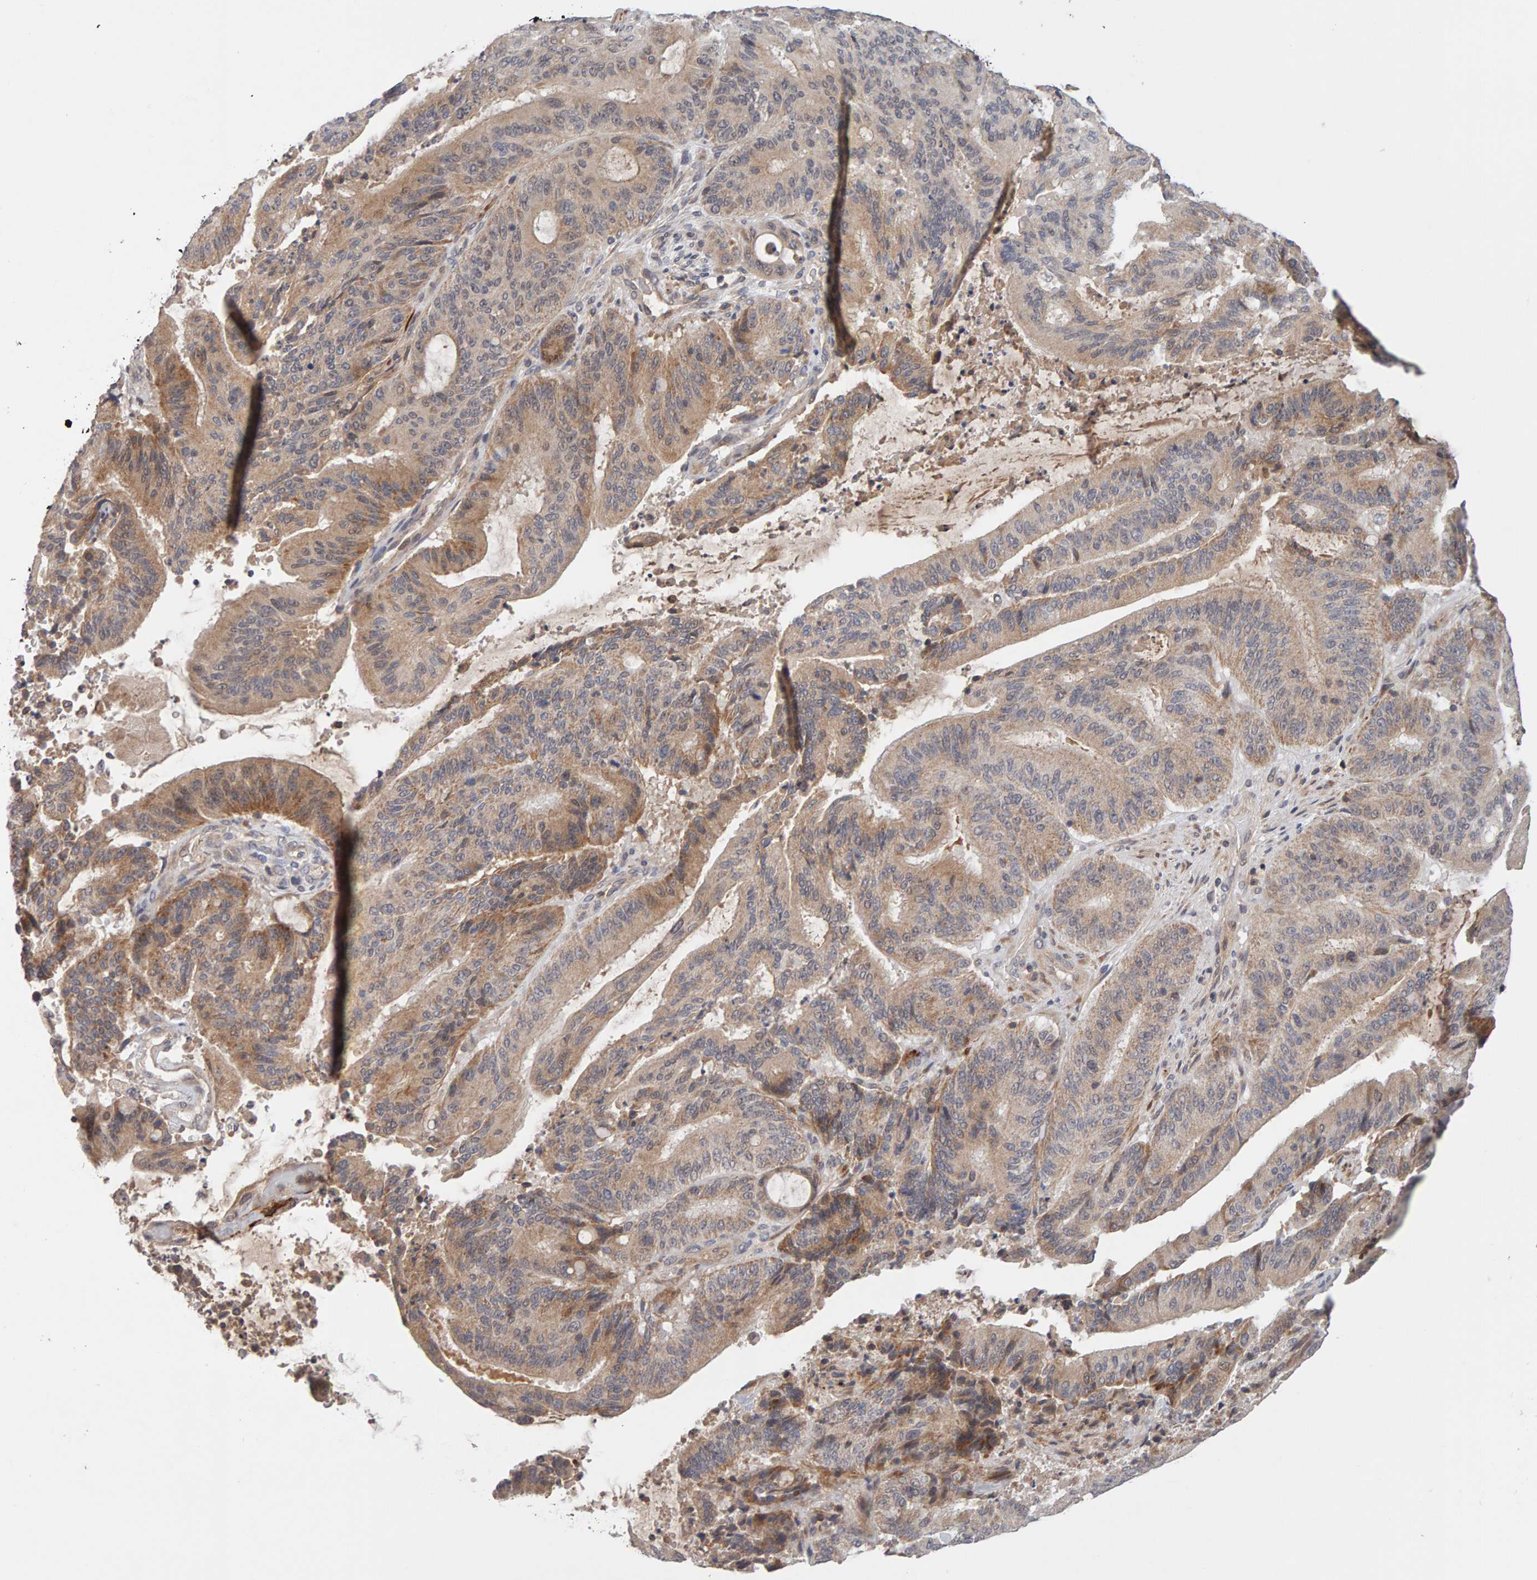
{"staining": {"intensity": "moderate", "quantity": "25%-75%", "location": "cytoplasmic/membranous"}, "tissue": "liver cancer", "cell_type": "Tumor cells", "image_type": "cancer", "snomed": [{"axis": "morphology", "description": "Normal tissue, NOS"}, {"axis": "morphology", "description": "Cholangiocarcinoma"}, {"axis": "topography", "description": "Liver"}, {"axis": "topography", "description": "Peripheral nerve tissue"}], "caption": "An image of liver cholangiocarcinoma stained for a protein demonstrates moderate cytoplasmic/membranous brown staining in tumor cells.", "gene": "NUDCD1", "patient": {"sex": "female", "age": 73}}